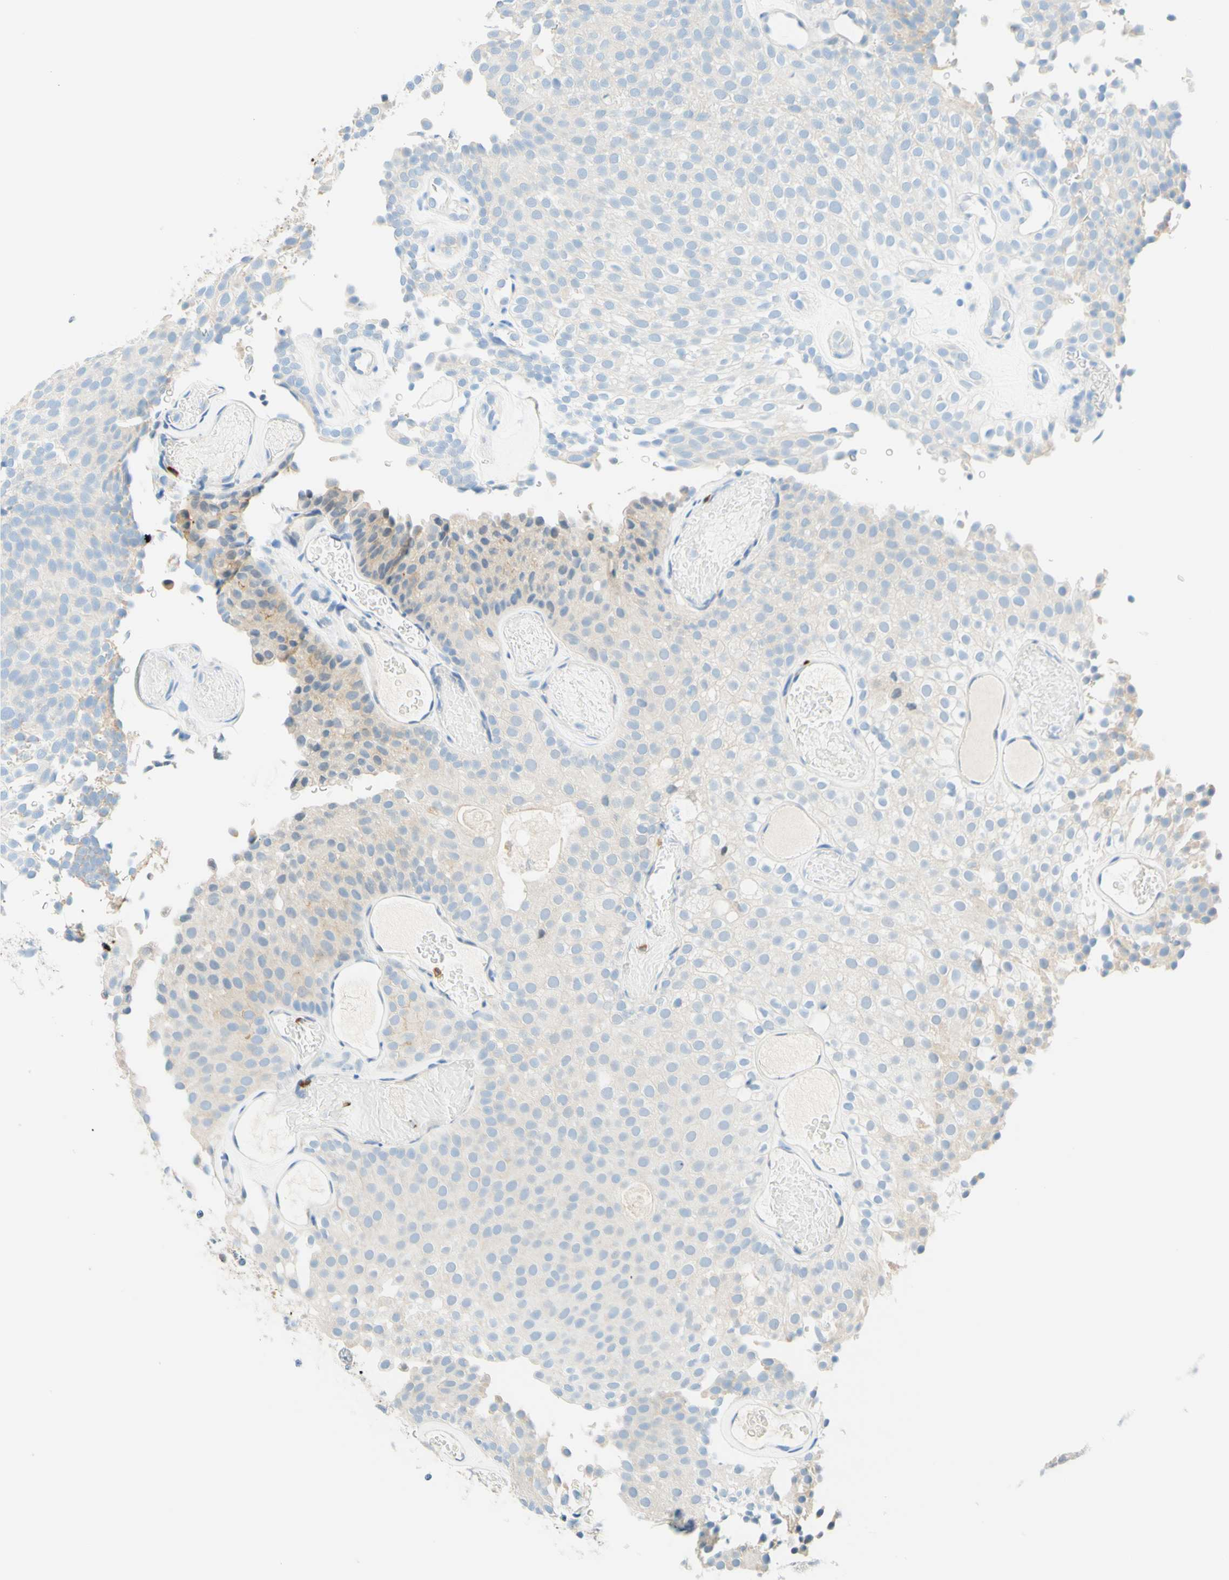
{"staining": {"intensity": "negative", "quantity": "none", "location": "none"}, "tissue": "urothelial cancer", "cell_type": "Tumor cells", "image_type": "cancer", "snomed": [{"axis": "morphology", "description": "Urothelial carcinoma, Low grade"}, {"axis": "topography", "description": "Urinary bladder"}], "caption": "Protein analysis of urothelial cancer displays no significant staining in tumor cells.", "gene": "TREM2", "patient": {"sex": "male", "age": 78}}